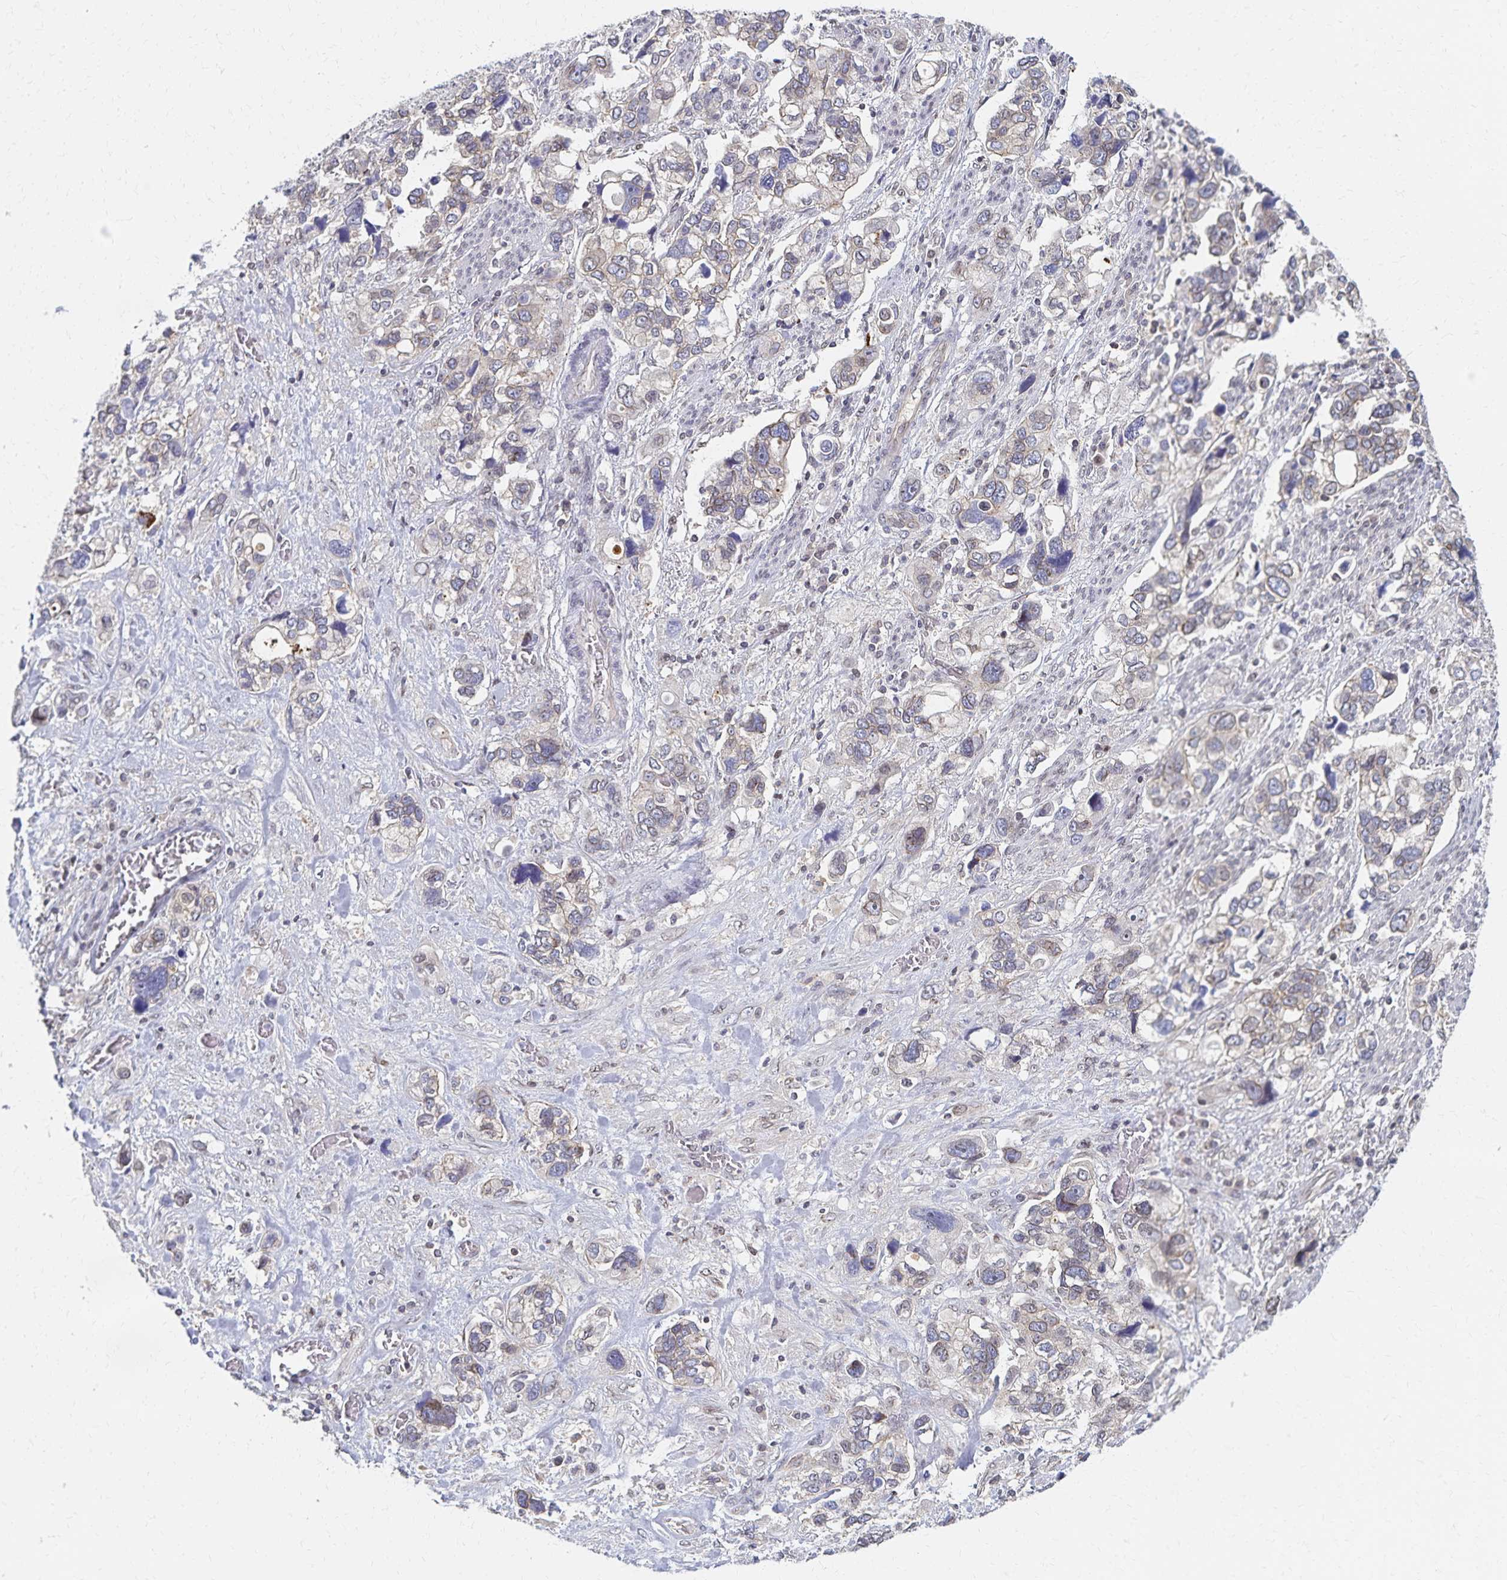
{"staining": {"intensity": "weak", "quantity": "<25%", "location": "cytoplasmic/membranous"}, "tissue": "stomach cancer", "cell_type": "Tumor cells", "image_type": "cancer", "snomed": [{"axis": "morphology", "description": "Adenocarcinoma, NOS"}, {"axis": "topography", "description": "Stomach, upper"}], "caption": "Immunohistochemistry photomicrograph of neoplastic tissue: human stomach adenocarcinoma stained with DAB reveals no significant protein expression in tumor cells.", "gene": "RAB9B", "patient": {"sex": "female", "age": 81}}